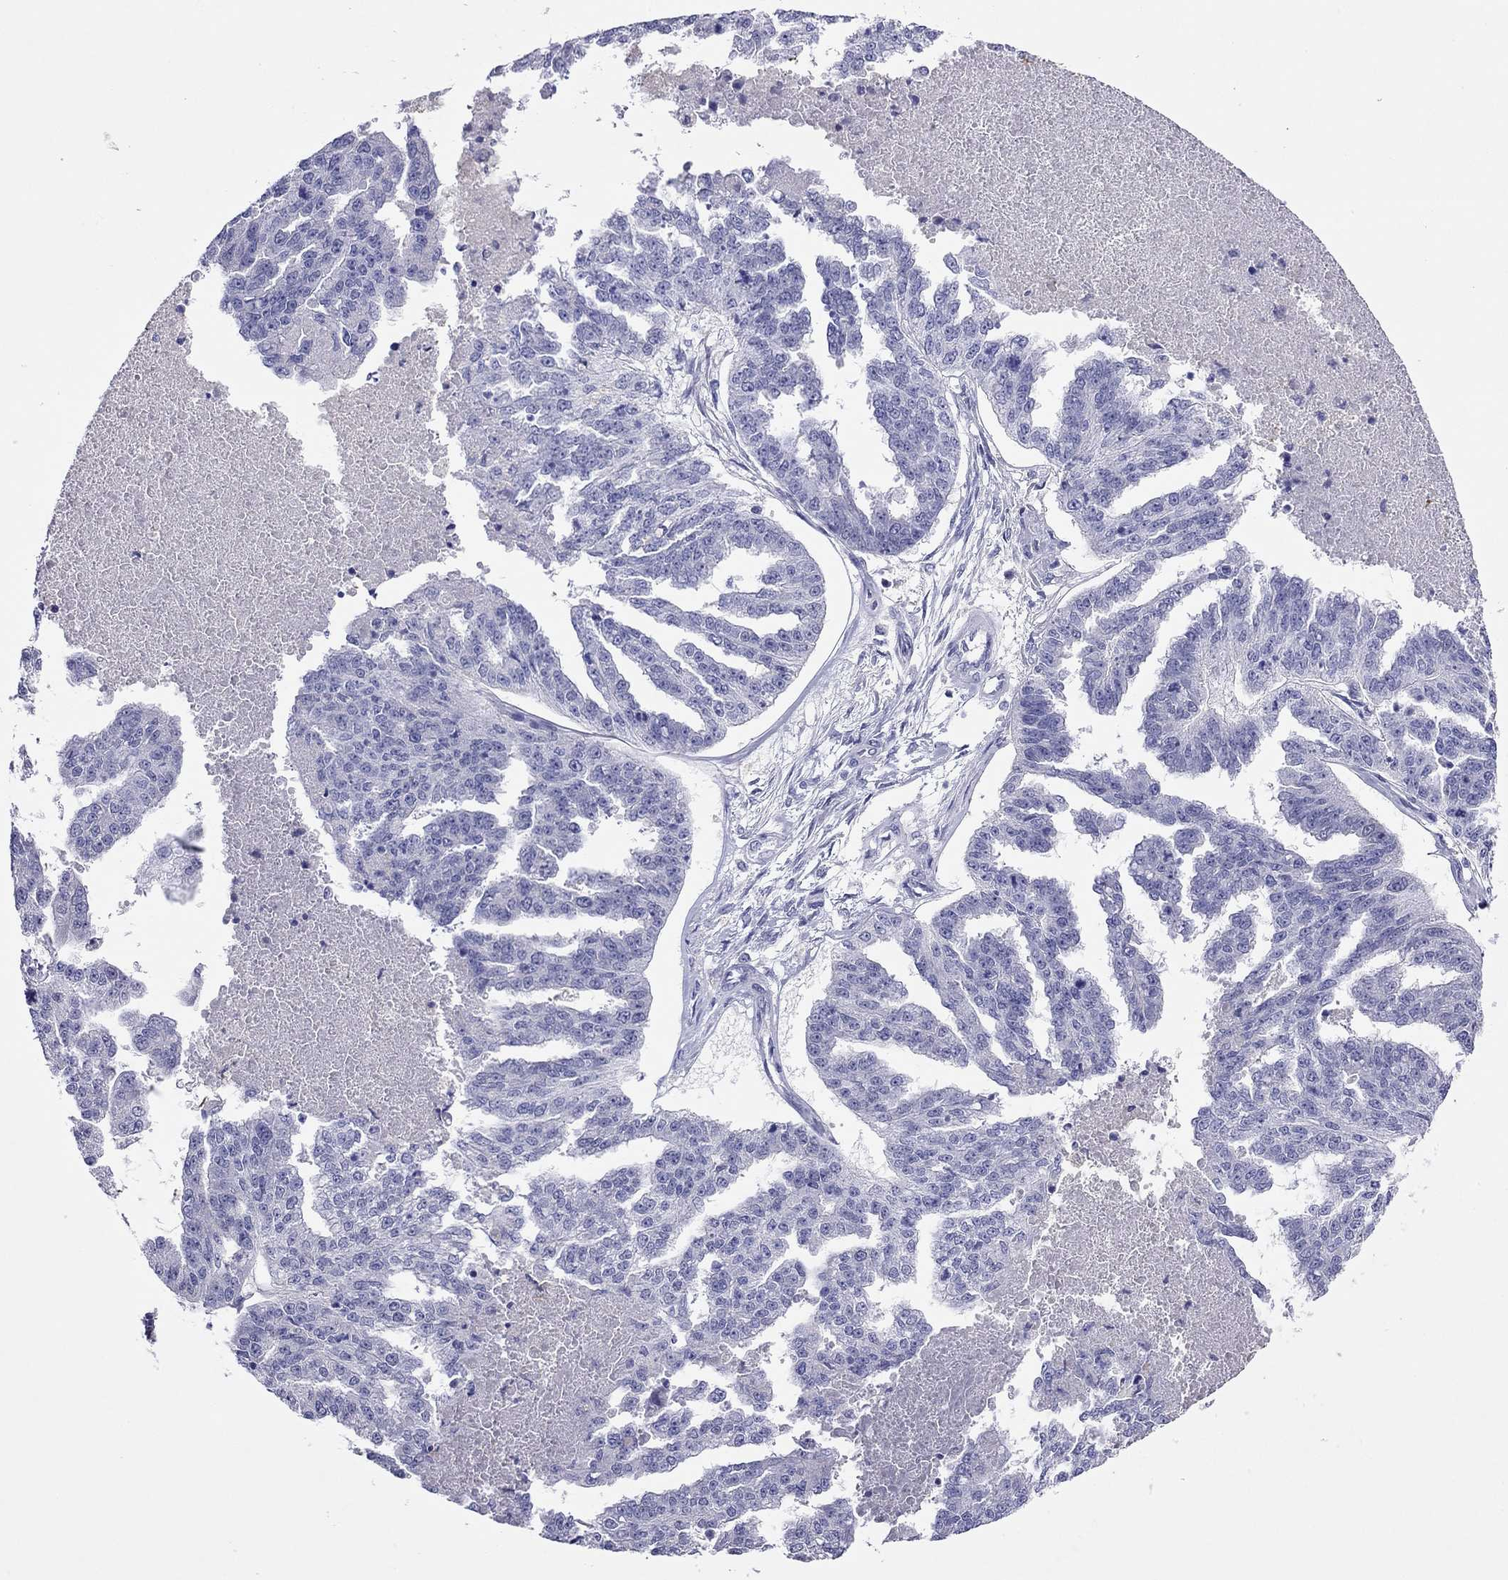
{"staining": {"intensity": "negative", "quantity": "none", "location": "none"}, "tissue": "ovarian cancer", "cell_type": "Tumor cells", "image_type": "cancer", "snomed": [{"axis": "morphology", "description": "Cystadenocarcinoma, serous, NOS"}, {"axis": "topography", "description": "Ovary"}], "caption": "Photomicrograph shows no protein staining in tumor cells of ovarian serous cystadenocarcinoma tissue.", "gene": "CAPNS2", "patient": {"sex": "female", "age": 58}}